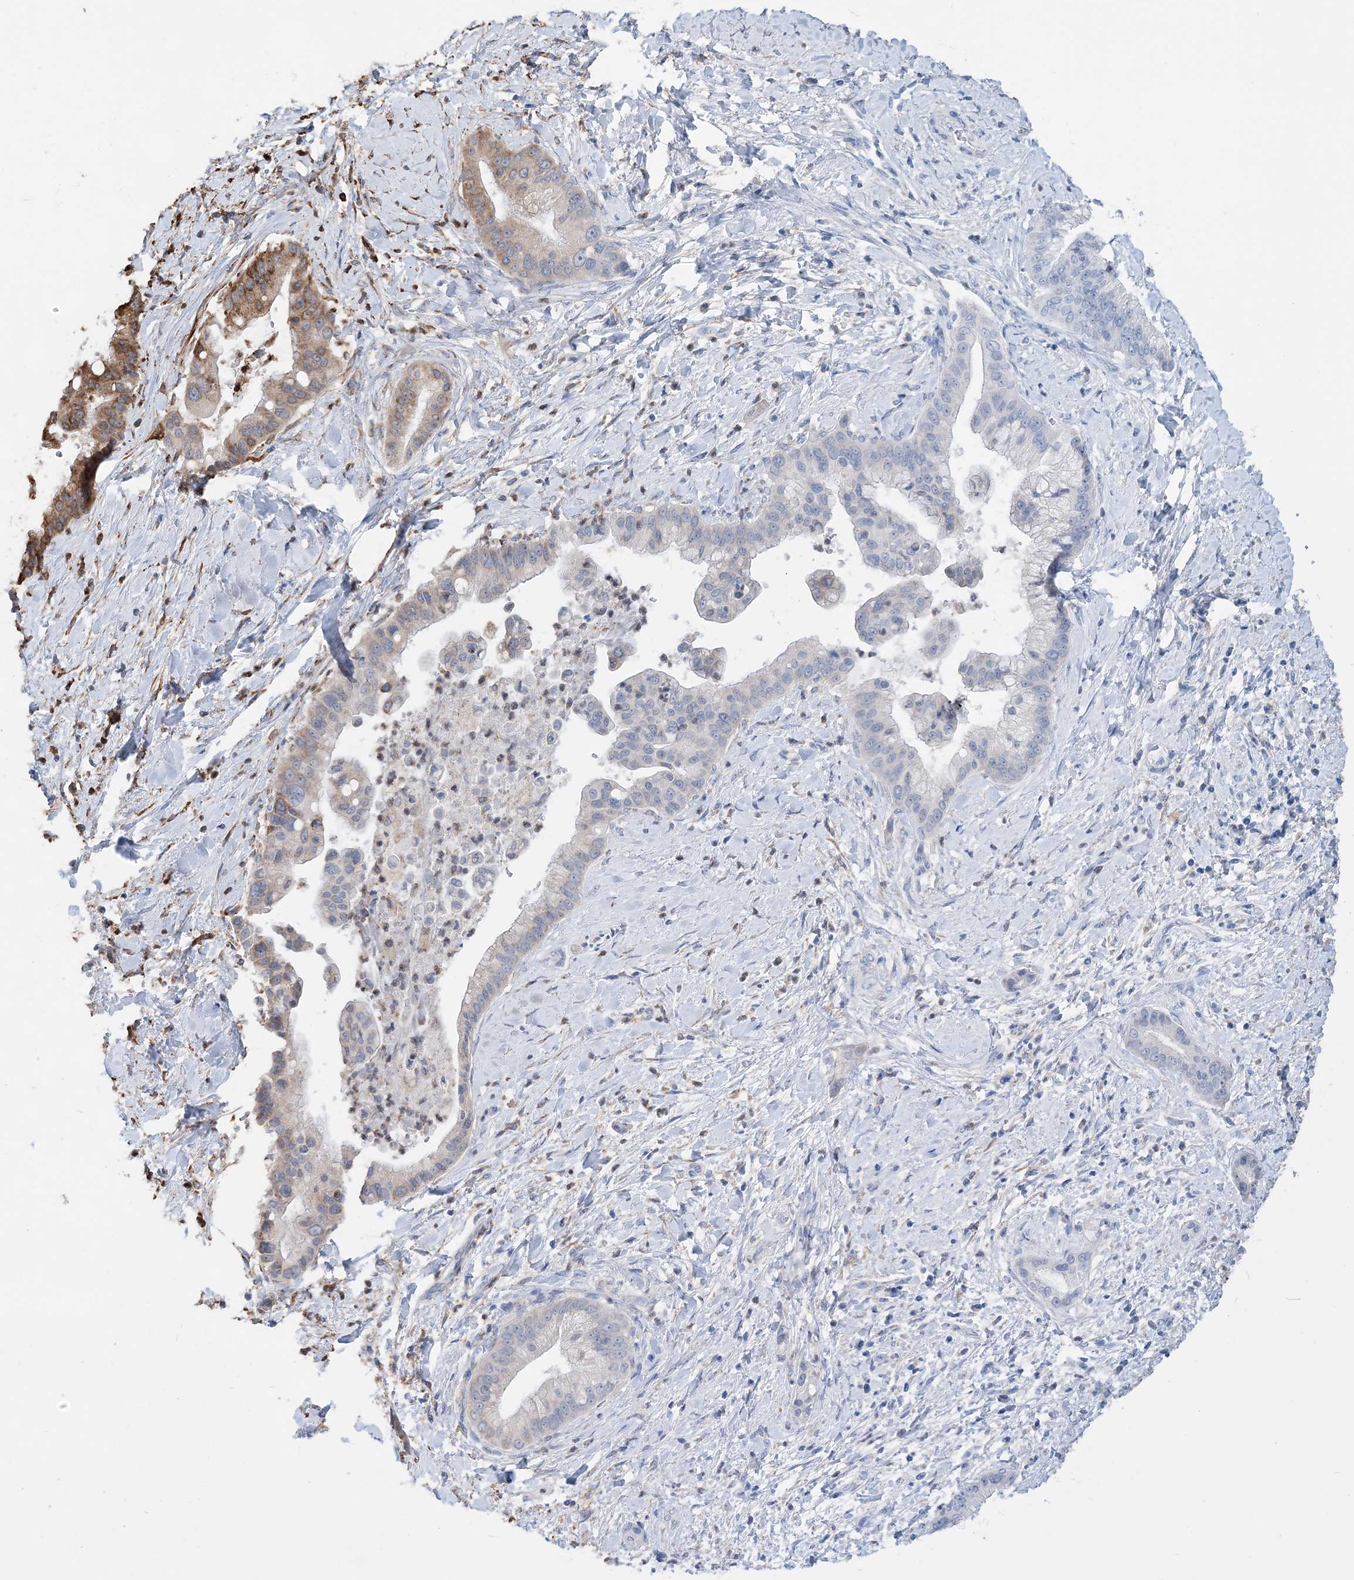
{"staining": {"intensity": "moderate", "quantity": "25%-75%", "location": "cytoplasmic/membranous"}, "tissue": "liver cancer", "cell_type": "Tumor cells", "image_type": "cancer", "snomed": [{"axis": "morphology", "description": "Cholangiocarcinoma"}, {"axis": "topography", "description": "Liver"}], "caption": "Liver cholangiocarcinoma tissue demonstrates moderate cytoplasmic/membranous positivity in about 25%-75% of tumor cells", "gene": "WDR12", "patient": {"sex": "female", "age": 54}}